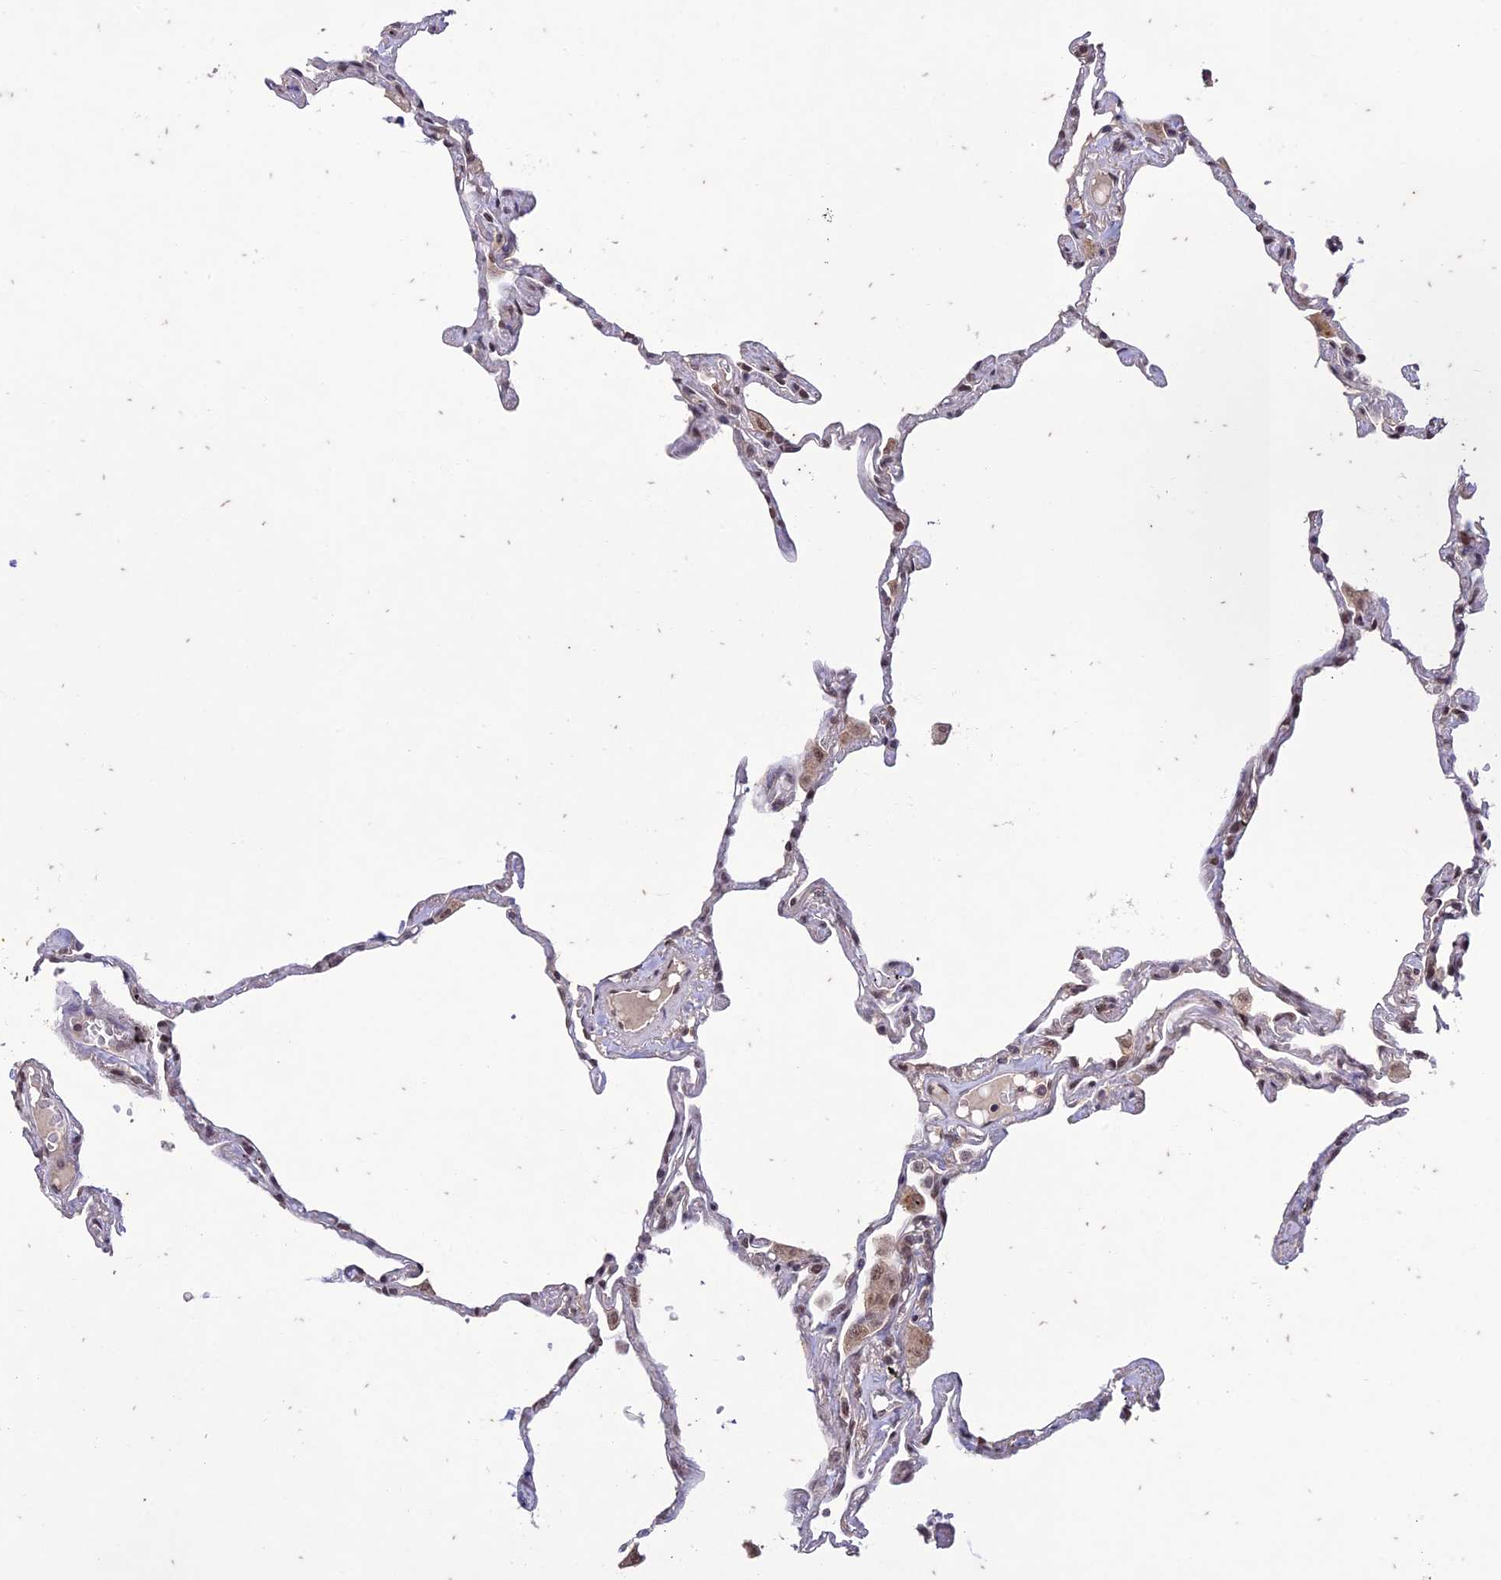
{"staining": {"intensity": "negative", "quantity": "none", "location": "none"}, "tissue": "lung", "cell_type": "Alveolar cells", "image_type": "normal", "snomed": [{"axis": "morphology", "description": "Normal tissue, NOS"}, {"axis": "topography", "description": "Lung"}], "caption": "The immunohistochemistry micrograph has no significant positivity in alveolar cells of lung. Nuclei are stained in blue.", "gene": "POP4", "patient": {"sex": "female", "age": 67}}